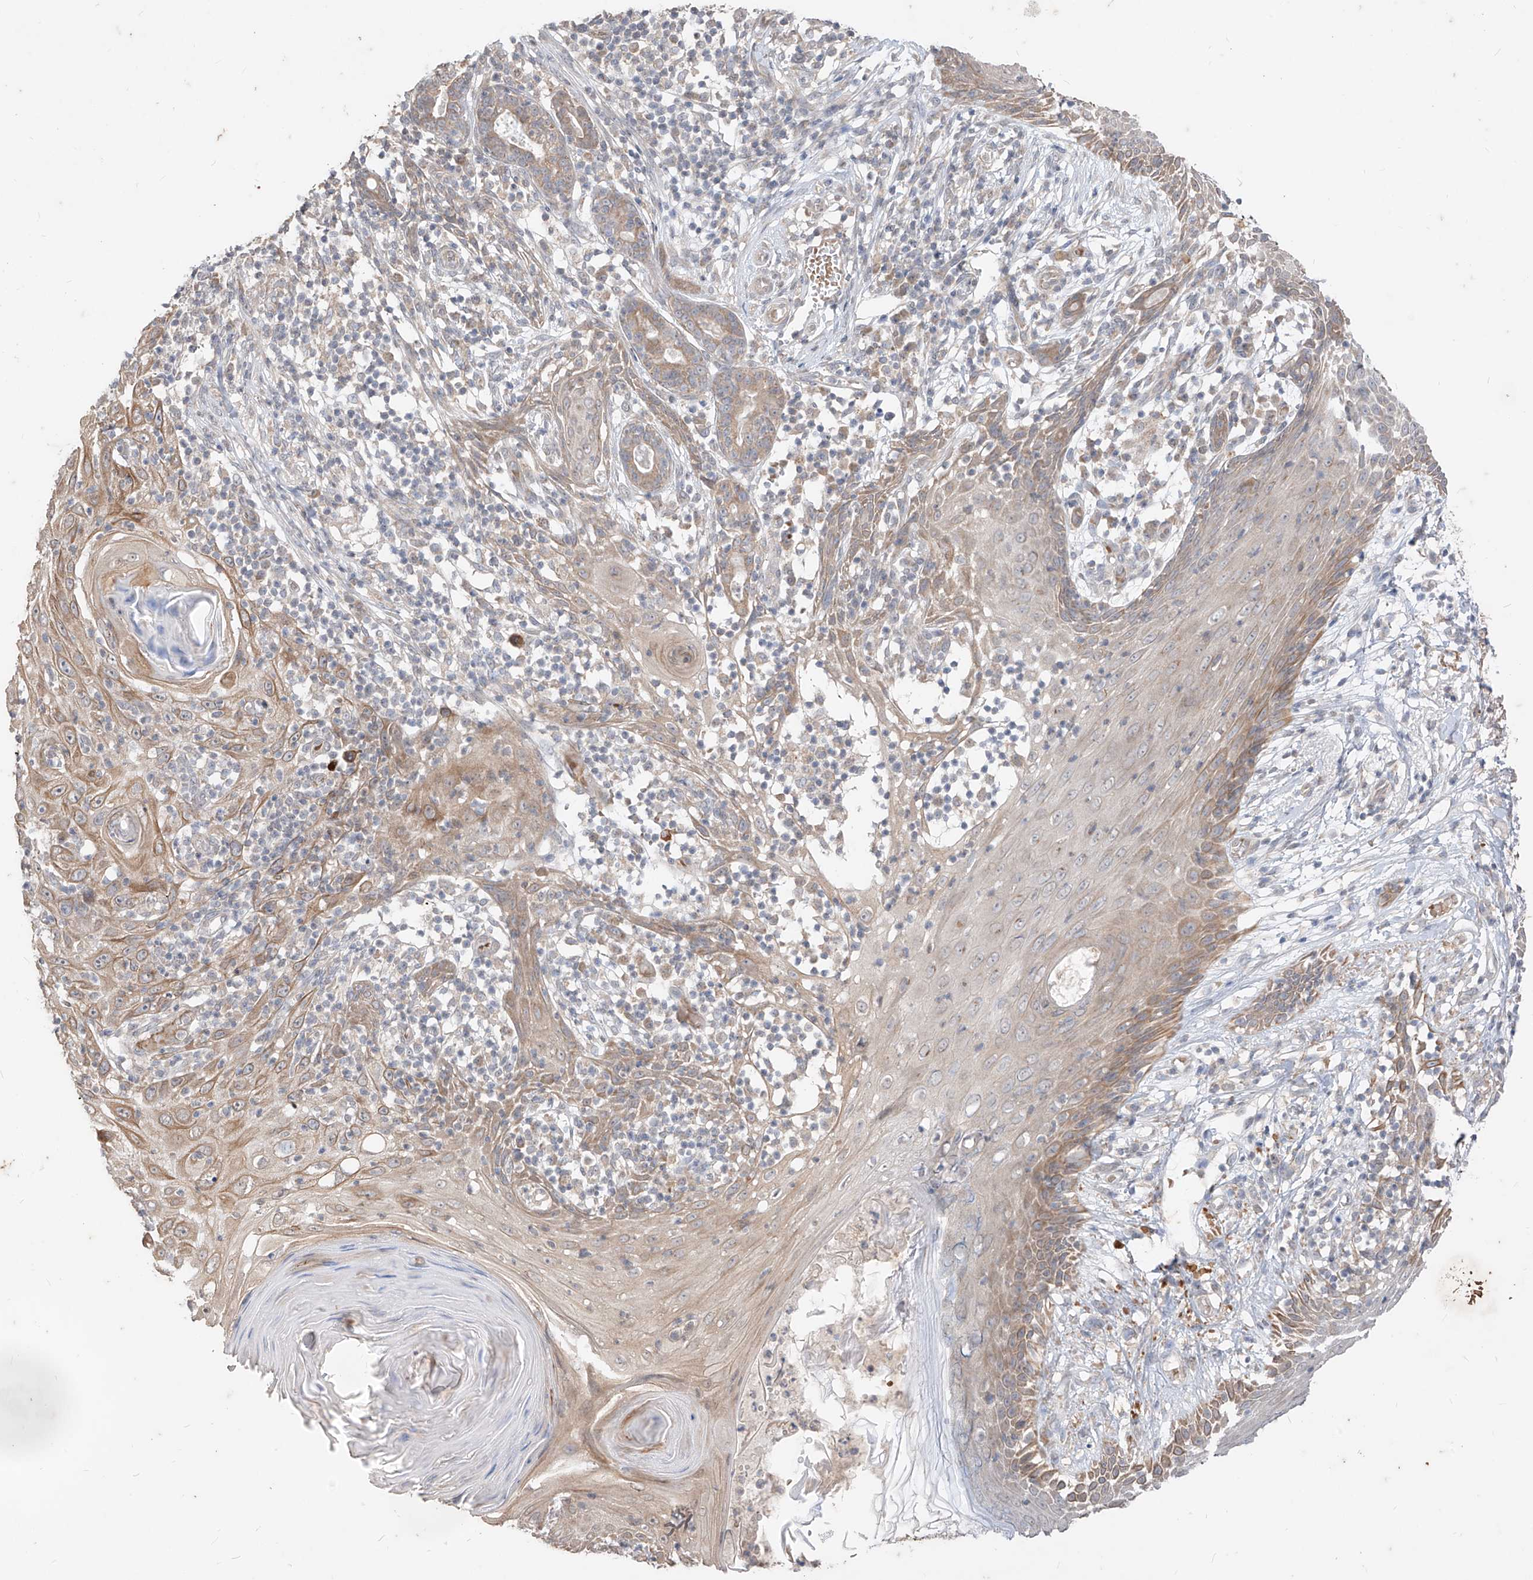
{"staining": {"intensity": "weak", "quantity": ">75%", "location": "cytoplasmic/membranous"}, "tissue": "skin cancer", "cell_type": "Tumor cells", "image_type": "cancer", "snomed": [{"axis": "morphology", "description": "Squamous cell carcinoma, NOS"}, {"axis": "topography", "description": "Skin"}], "caption": "High-power microscopy captured an immunohistochemistry image of skin cancer, revealing weak cytoplasmic/membranous positivity in approximately >75% of tumor cells.", "gene": "MTUS2", "patient": {"sex": "female", "age": 88}}